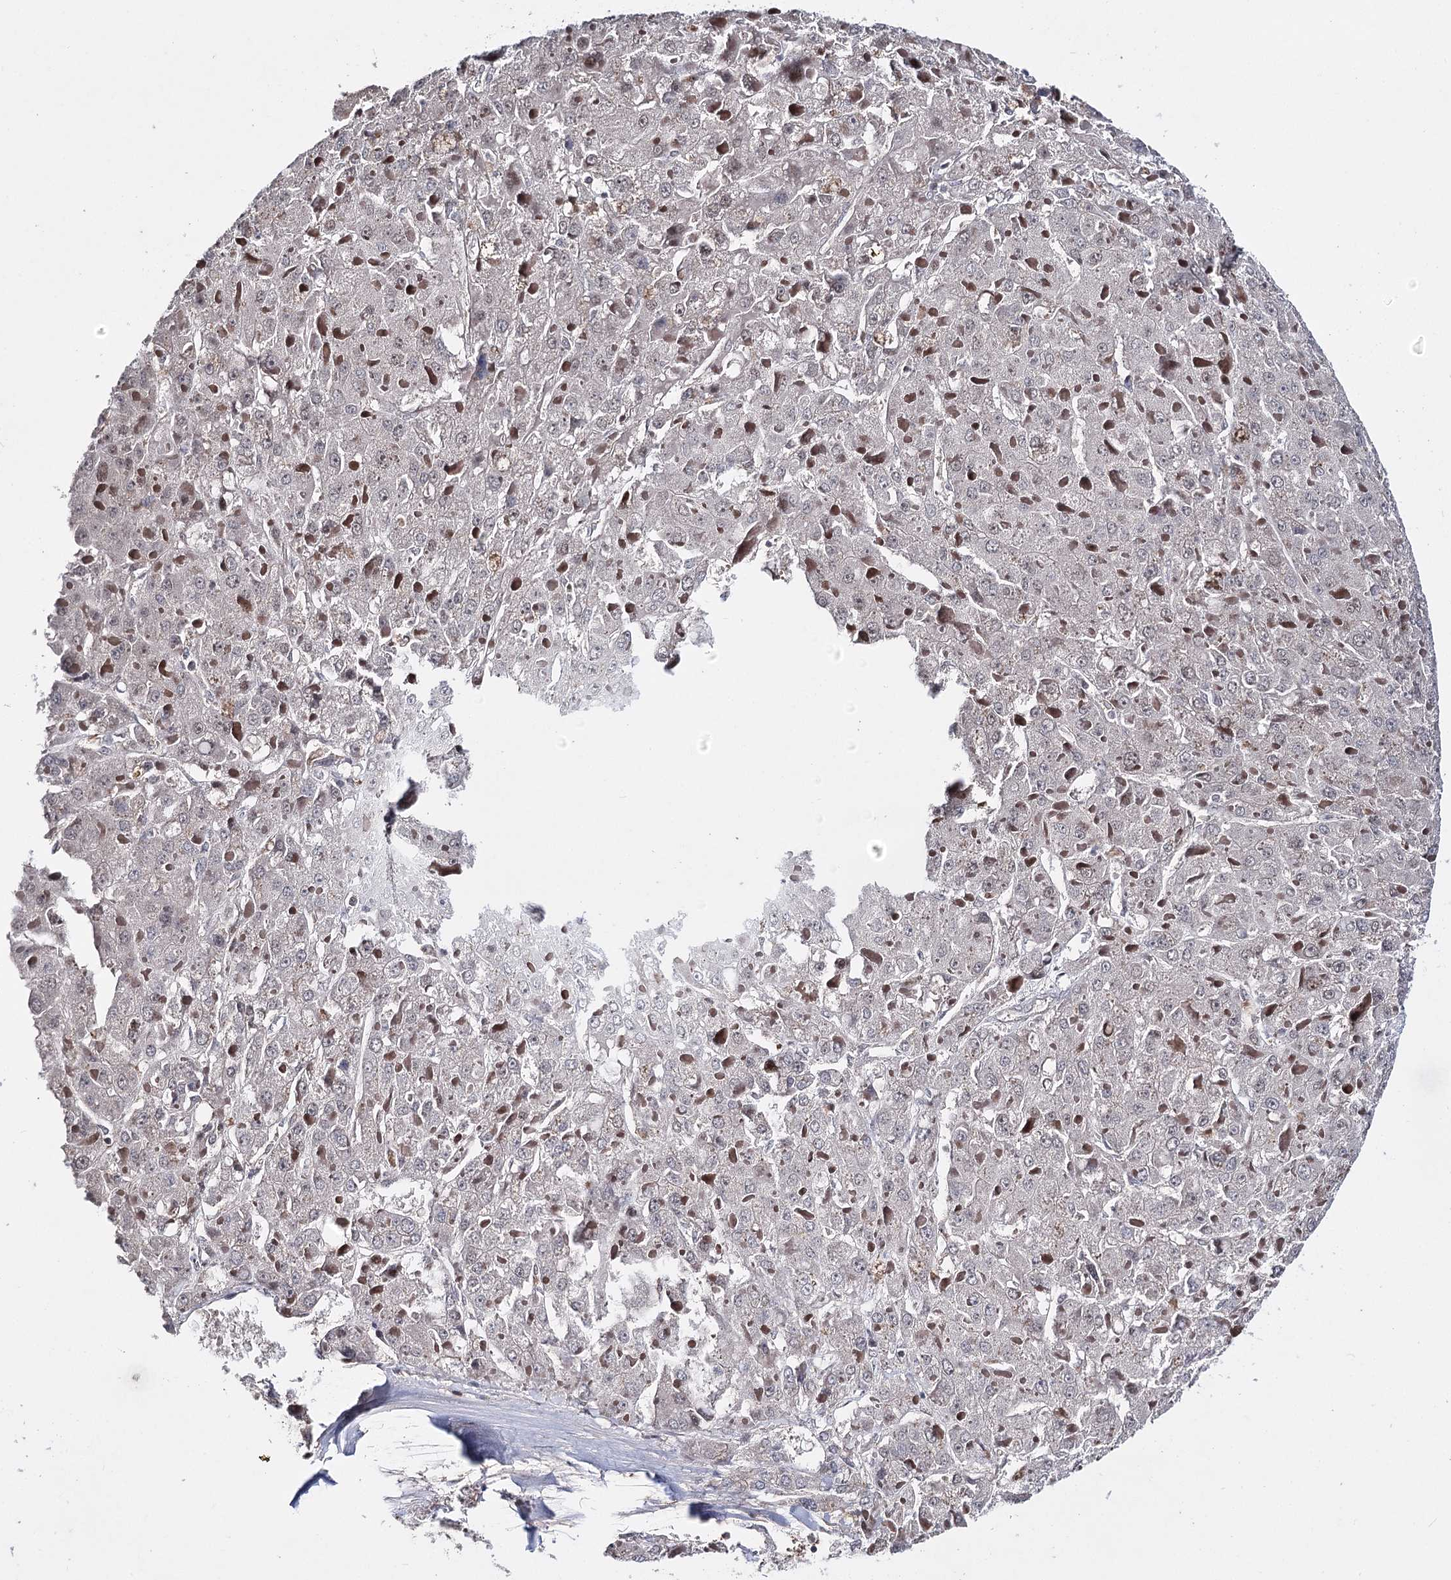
{"staining": {"intensity": "weak", "quantity": "<25%", "location": "nuclear"}, "tissue": "liver cancer", "cell_type": "Tumor cells", "image_type": "cancer", "snomed": [{"axis": "morphology", "description": "Carcinoma, Hepatocellular, NOS"}, {"axis": "topography", "description": "Liver"}], "caption": "Image shows no significant protein positivity in tumor cells of hepatocellular carcinoma (liver).", "gene": "HSD11B2", "patient": {"sex": "female", "age": 73}}